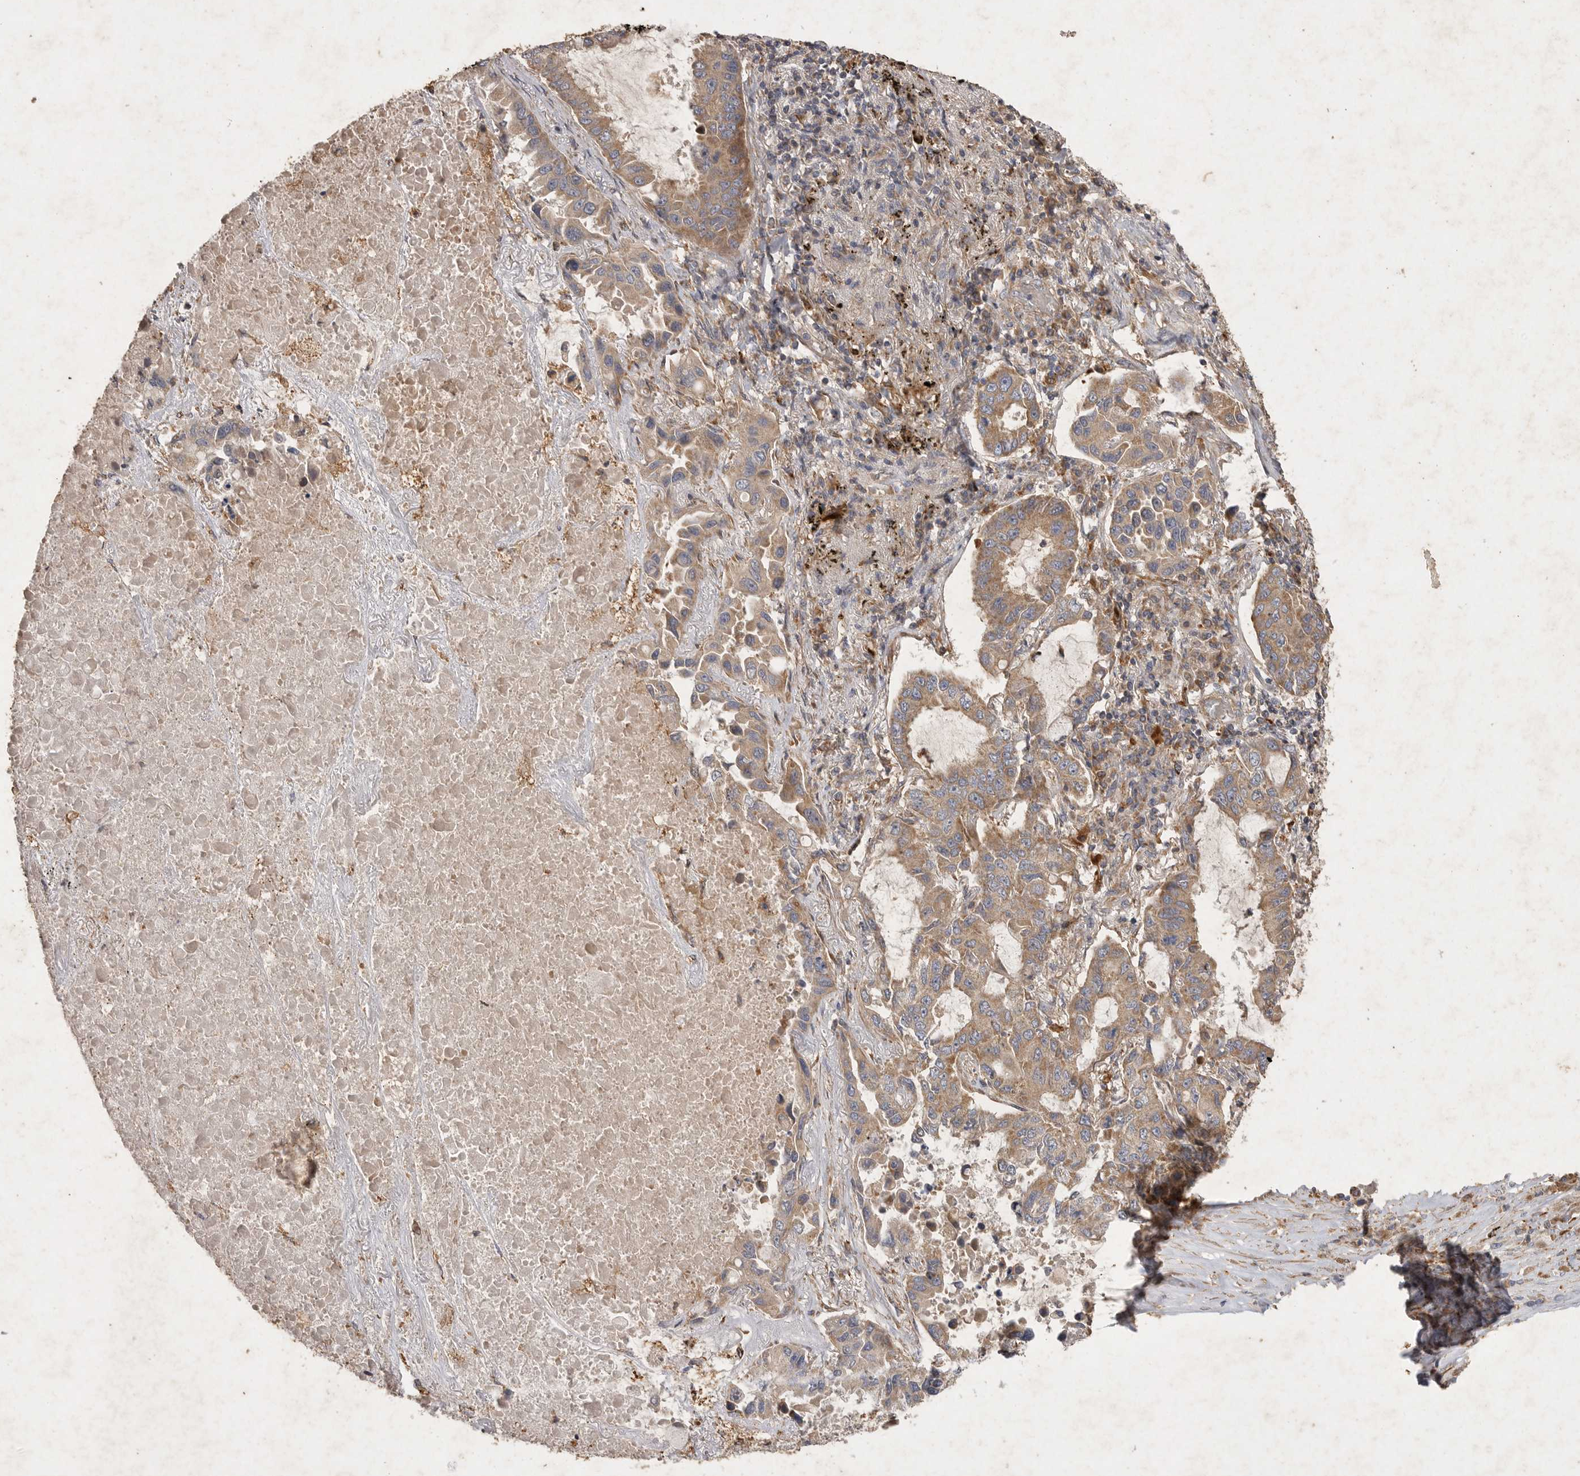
{"staining": {"intensity": "moderate", "quantity": ">75%", "location": "cytoplasmic/membranous"}, "tissue": "lung cancer", "cell_type": "Tumor cells", "image_type": "cancer", "snomed": [{"axis": "morphology", "description": "Adenocarcinoma, NOS"}, {"axis": "topography", "description": "Lung"}], "caption": "A brown stain shows moderate cytoplasmic/membranous staining of a protein in adenocarcinoma (lung) tumor cells.", "gene": "MRPL41", "patient": {"sex": "male", "age": 64}}